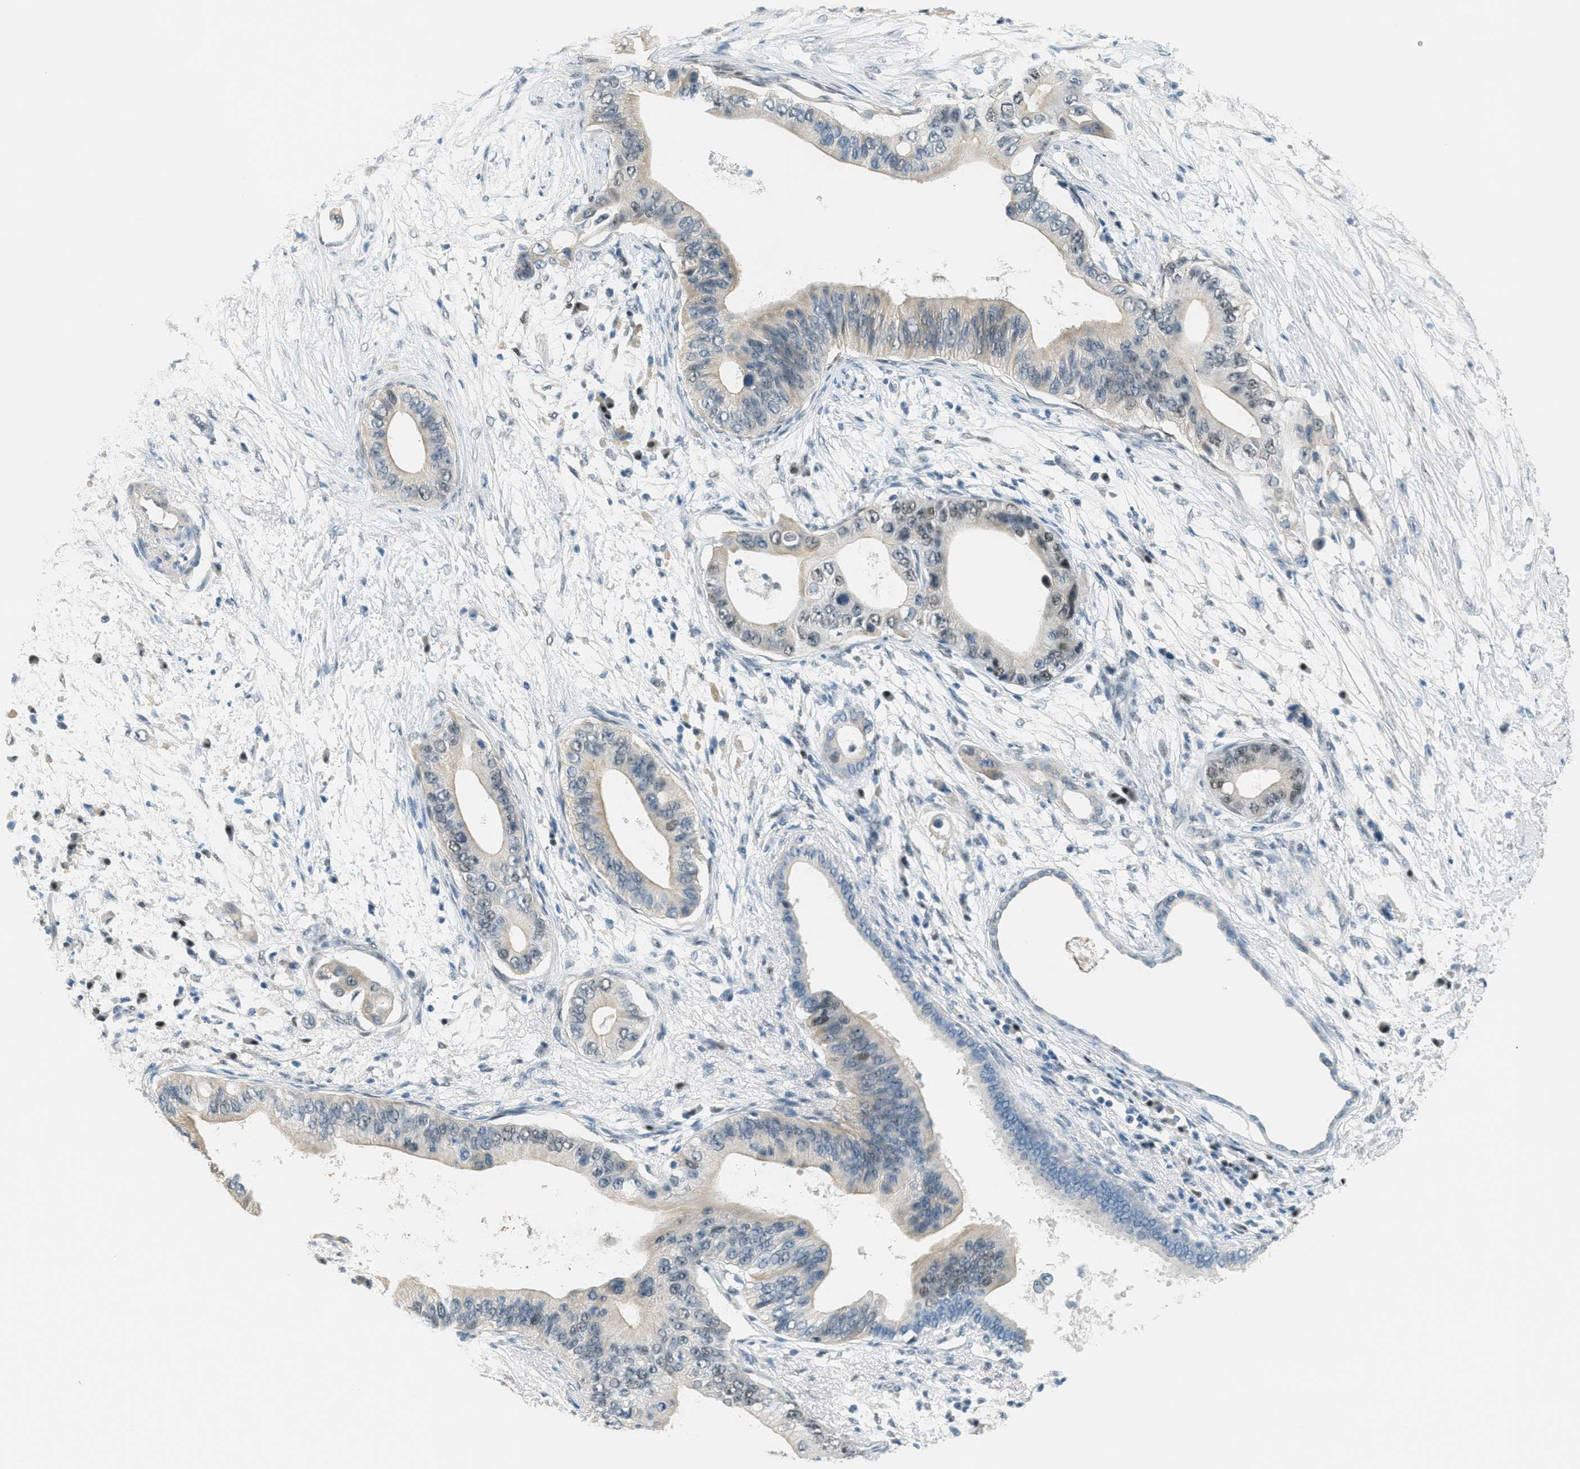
{"staining": {"intensity": "weak", "quantity": "25%-75%", "location": "cytoplasmic/membranous"}, "tissue": "pancreatic cancer", "cell_type": "Tumor cells", "image_type": "cancer", "snomed": [{"axis": "morphology", "description": "Adenocarcinoma, NOS"}, {"axis": "topography", "description": "Pancreas"}], "caption": "This is a histology image of IHC staining of adenocarcinoma (pancreatic), which shows weak positivity in the cytoplasmic/membranous of tumor cells.", "gene": "TCF3", "patient": {"sex": "male", "age": 77}}